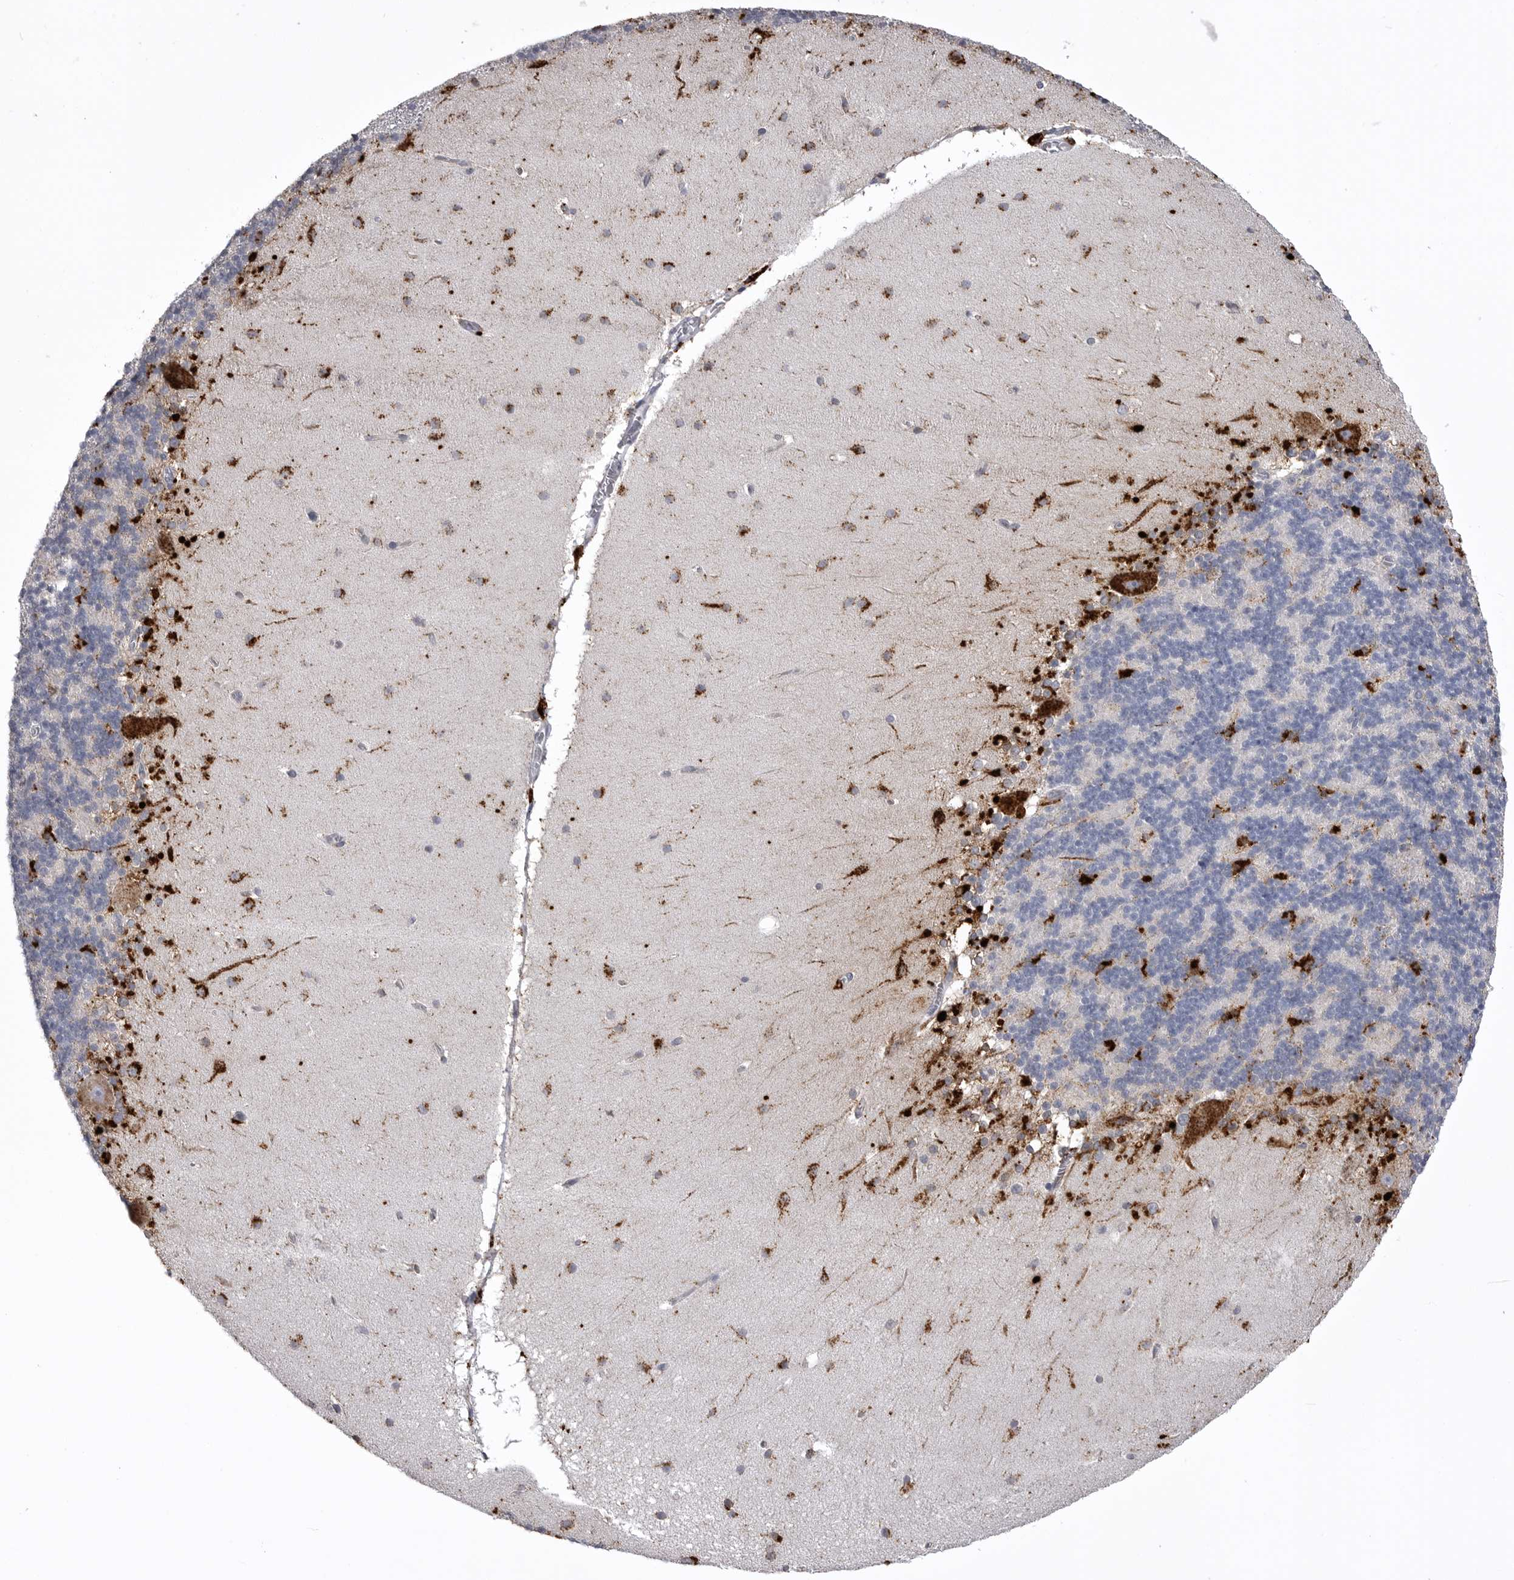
{"staining": {"intensity": "strong", "quantity": "<25%", "location": "cytoplasmic/membranous"}, "tissue": "cerebellum", "cell_type": "Cells in granular layer", "image_type": "normal", "snomed": [{"axis": "morphology", "description": "Normal tissue, NOS"}, {"axis": "topography", "description": "Cerebellum"}], "caption": "Unremarkable cerebellum reveals strong cytoplasmic/membranous expression in about <25% of cells in granular layer.", "gene": "PSPN", "patient": {"sex": "female", "age": 19}}